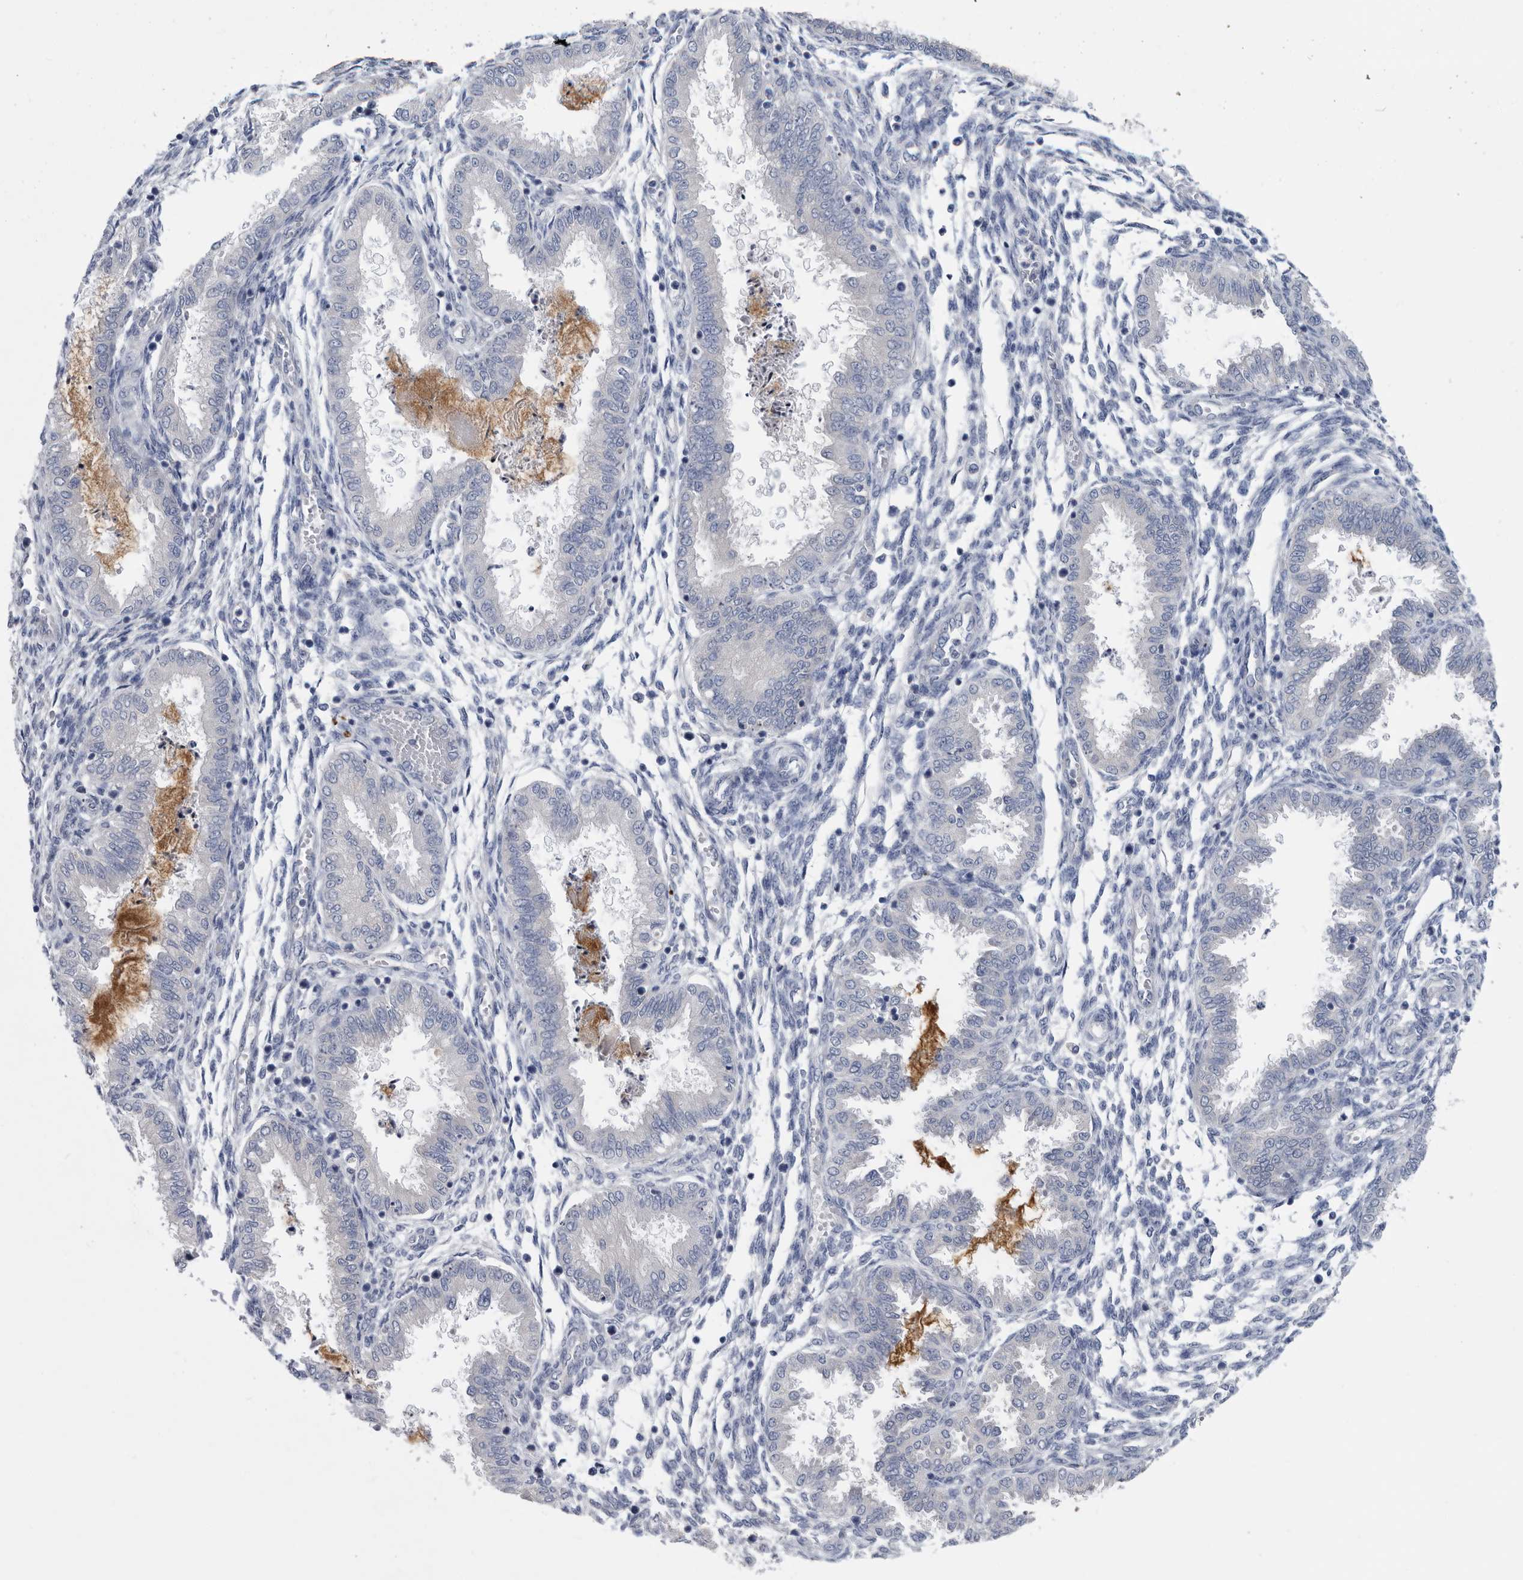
{"staining": {"intensity": "negative", "quantity": "none", "location": "none"}, "tissue": "endometrium", "cell_type": "Cells in endometrial stroma", "image_type": "normal", "snomed": [{"axis": "morphology", "description": "Normal tissue, NOS"}, {"axis": "topography", "description": "Endometrium"}], "caption": "There is no significant positivity in cells in endometrial stroma of endometrium. (Stains: DAB (3,3'-diaminobenzidine) immunohistochemistry (IHC) with hematoxylin counter stain, Microscopy: brightfield microscopy at high magnification).", "gene": "BTBD6", "patient": {"sex": "female", "age": 33}}